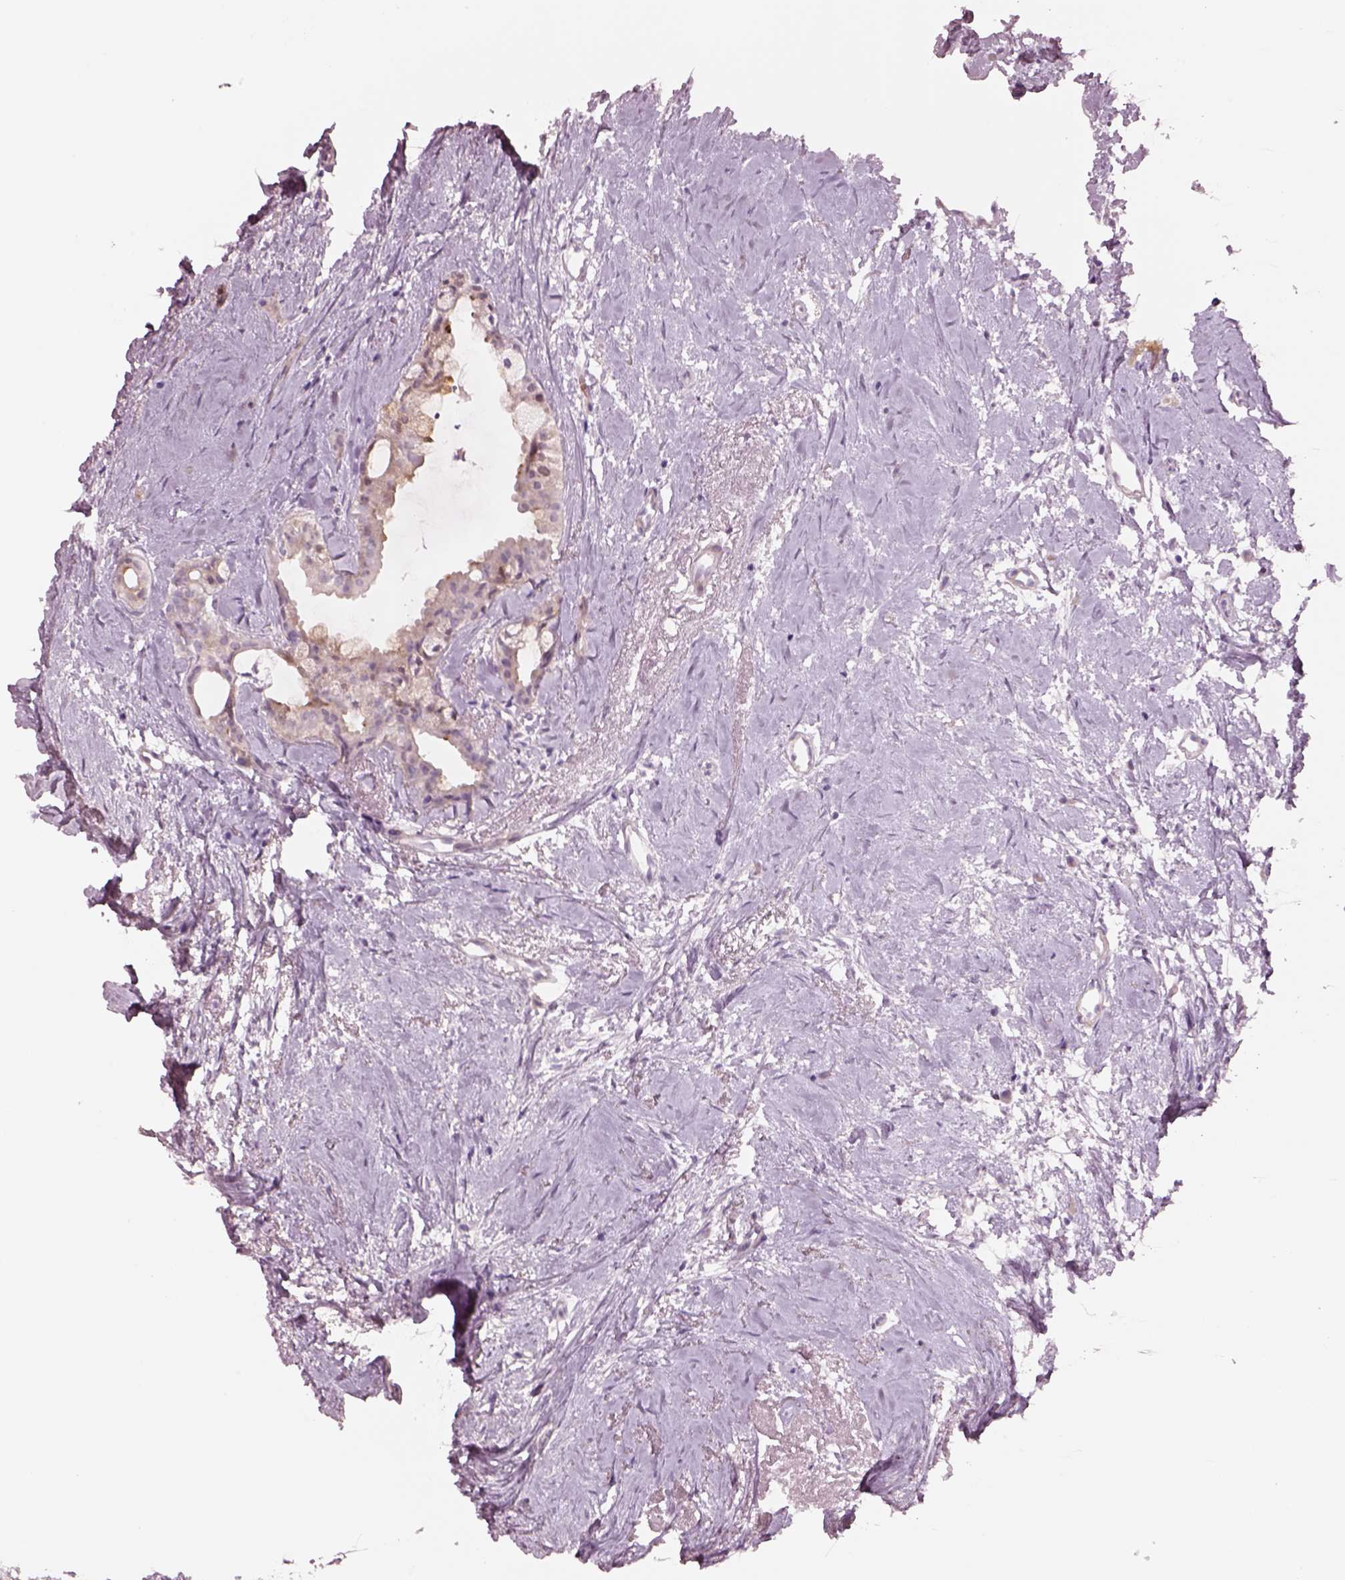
{"staining": {"intensity": "negative", "quantity": "none", "location": "none"}, "tissue": "breast cancer", "cell_type": "Tumor cells", "image_type": "cancer", "snomed": [{"axis": "morphology", "description": "Duct carcinoma"}, {"axis": "topography", "description": "Breast"}], "caption": "Human breast cancer stained for a protein using immunohistochemistry (IHC) exhibits no expression in tumor cells.", "gene": "SCML2", "patient": {"sex": "female", "age": 40}}